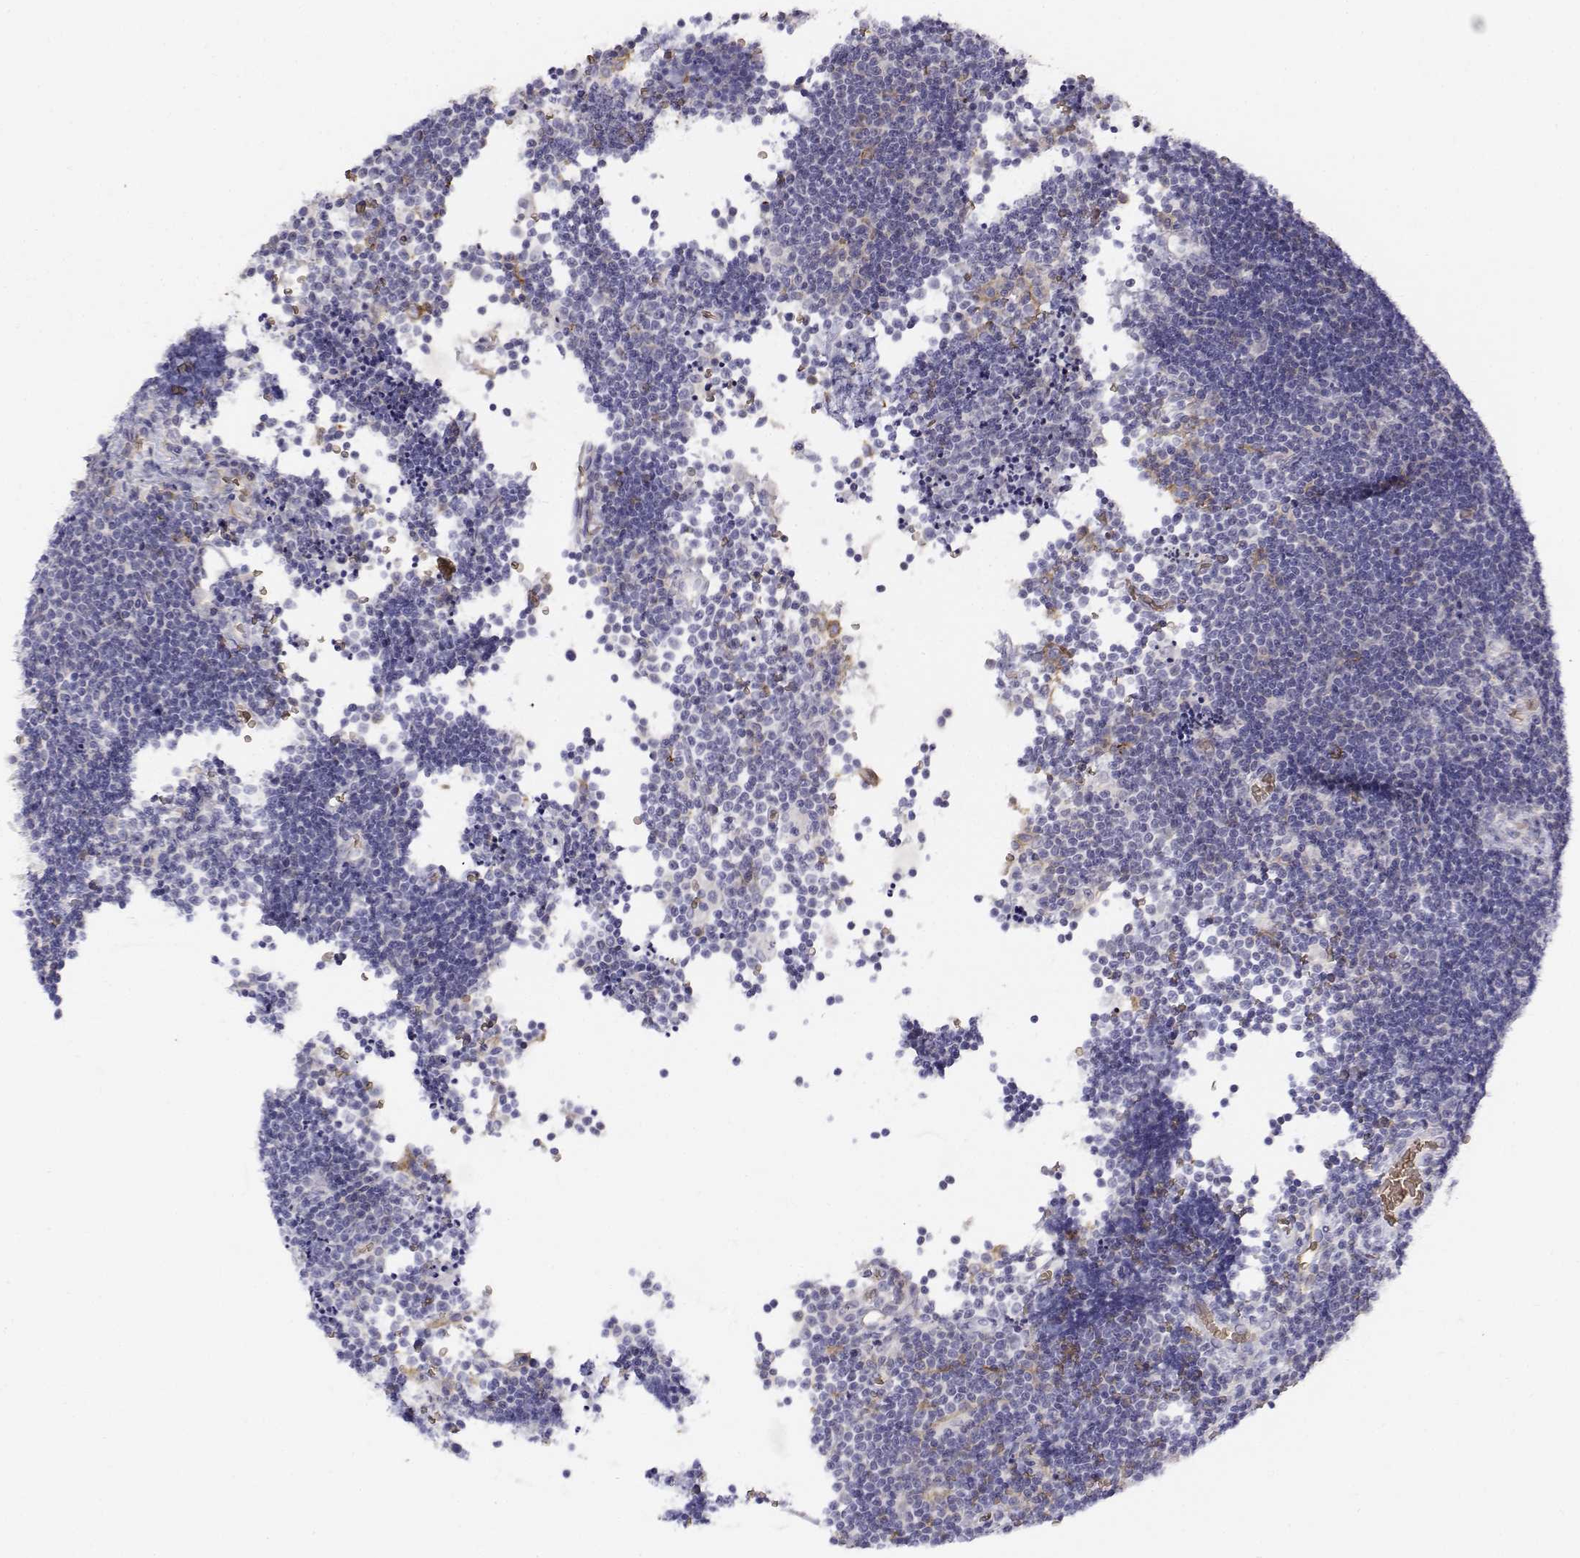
{"staining": {"intensity": "negative", "quantity": "none", "location": "none"}, "tissue": "lymphoma", "cell_type": "Tumor cells", "image_type": "cancer", "snomed": [{"axis": "morphology", "description": "Malignant lymphoma, non-Hodgkin's type, Low grade"}, {"axis": "topography", "description": "Brain"}], "caption": "A histopathology image of lymphoma stained for a protein reveals no brown staining in tumor cells.", "gene": "CADM1", "patient": {"sex": "female", "age": 66}}